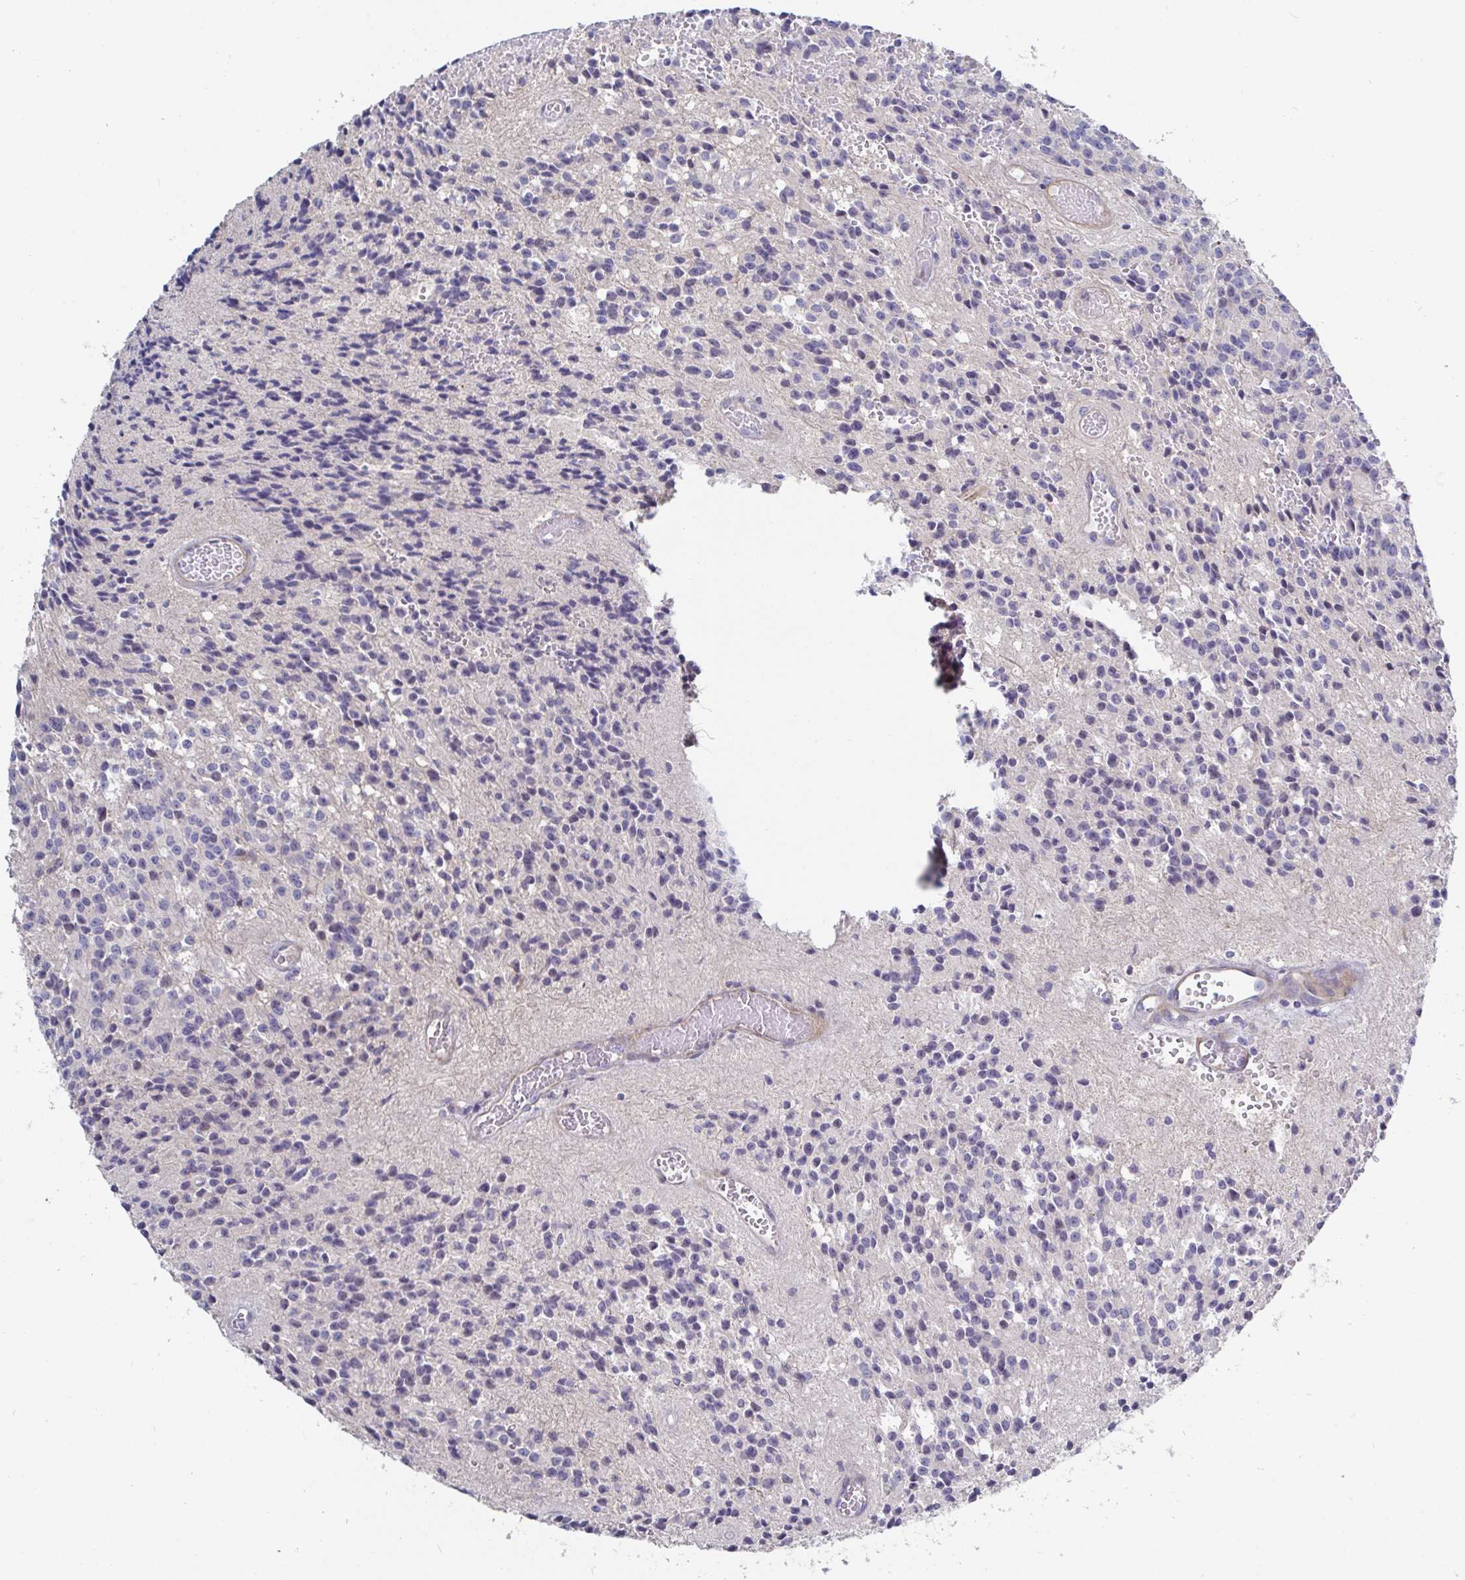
{"staining": {"intensity": "negative", "quantity": "none", "location": "none"}, "tissue": "glioma", "cell_type": "Tumor cells", "image_type": "cancer", "snomed": [{"axis": "morphology", "description": "Glioma, malignant, Low grade"}, {"axis": "topography", "description": "Brain"}], "caption": "Immunohistochemical staining of human glioma demonstrates no significant staining in tumor cells.", "gene": "SSH2", "patient": {"sex": "male", "age": 31}}